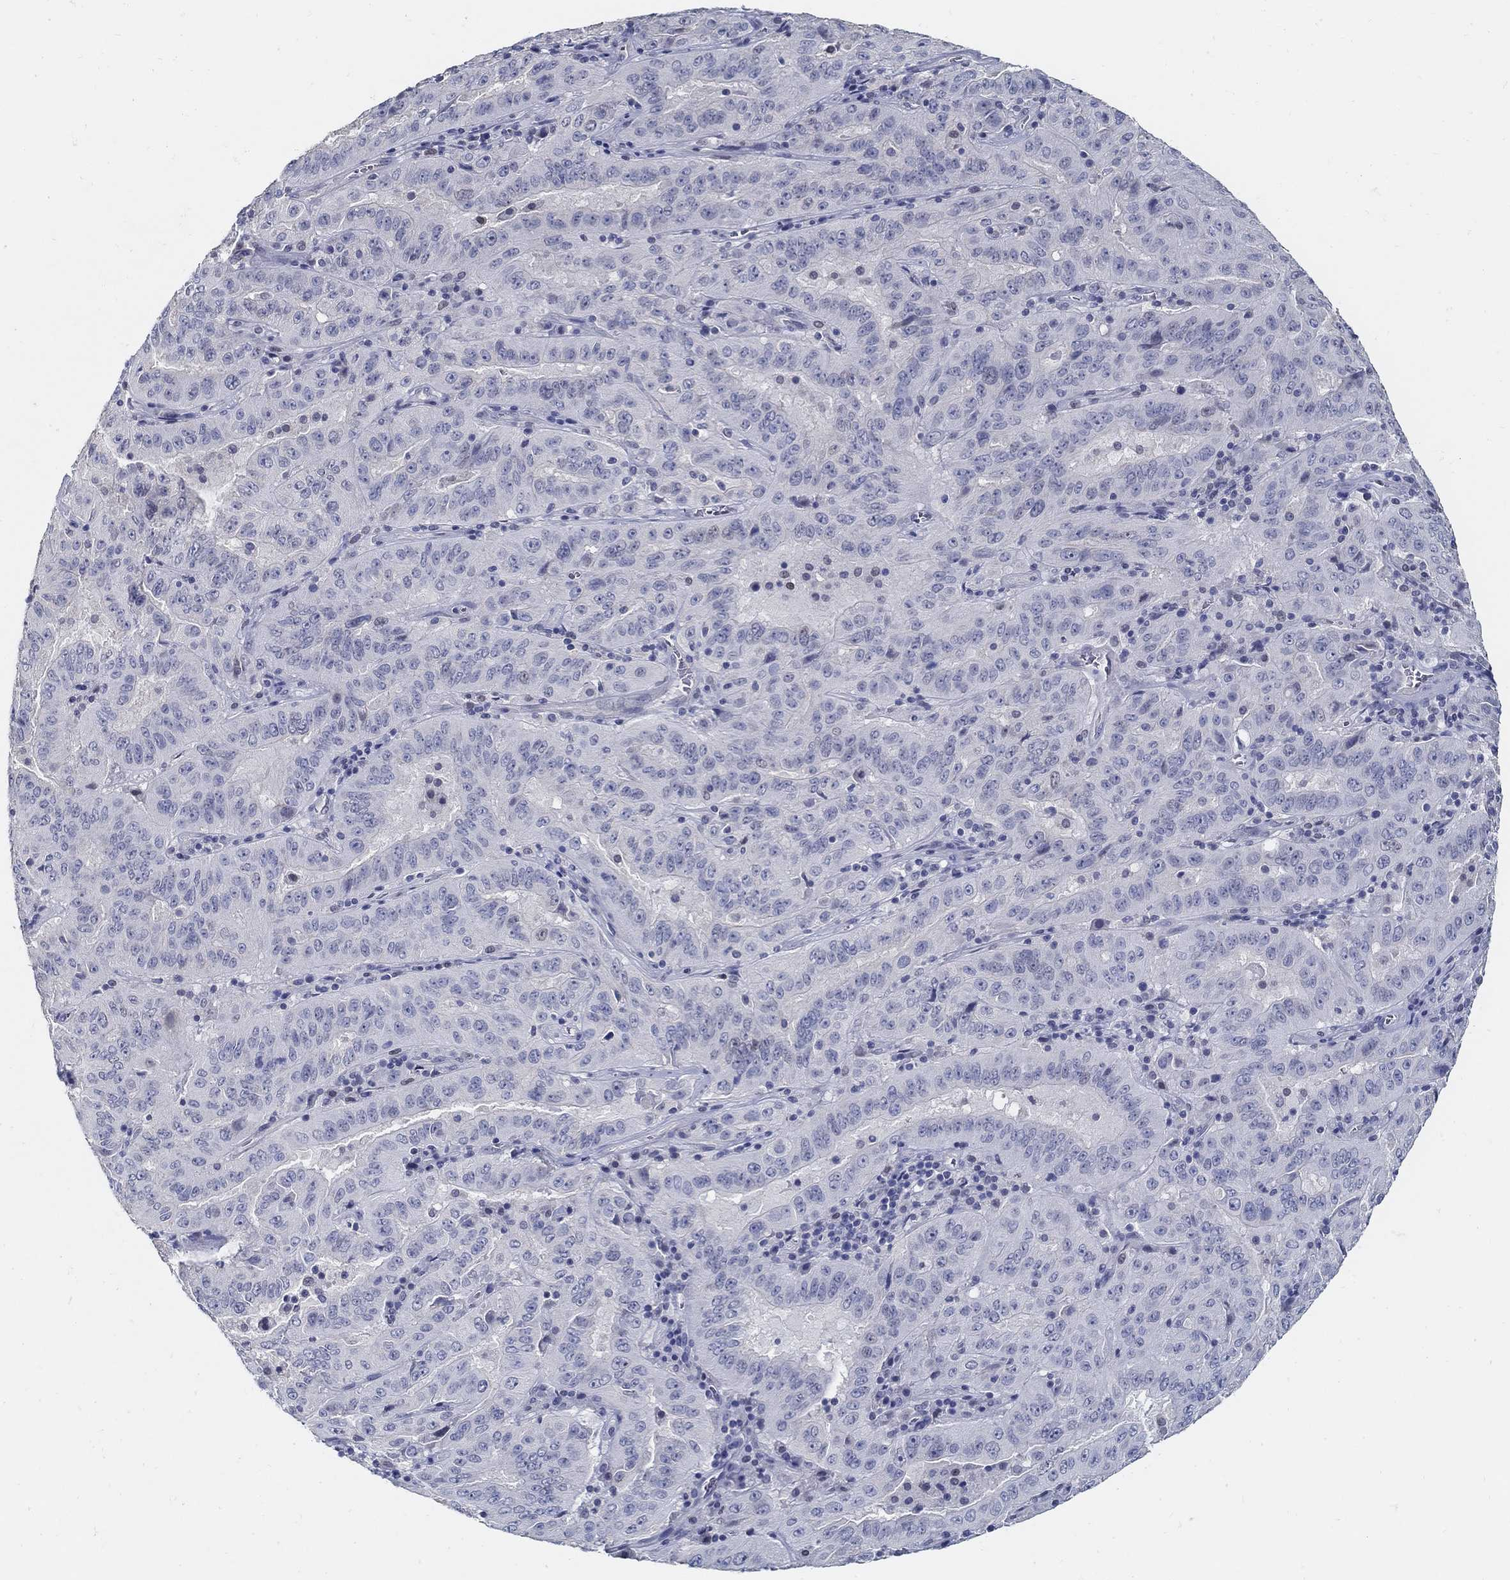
{"staining": {"intensity": "negative", "quantity": "none", "location": "none"}, "tissue": "pancreatic cancer", "cell_type": "Tumor cells", "image_type": "cancer", "snomed": [{"axis": "morphology", "description": "Adenocarcinoma, NOS"}, {"axis": "topography", "description": "Pancreas"}], "caption": "The image demonstrates no staining of tumor cells in adenocarcinoma (pancreatic).", "gene": "USP29", "patient": {"sex": "male", "age": 63}}